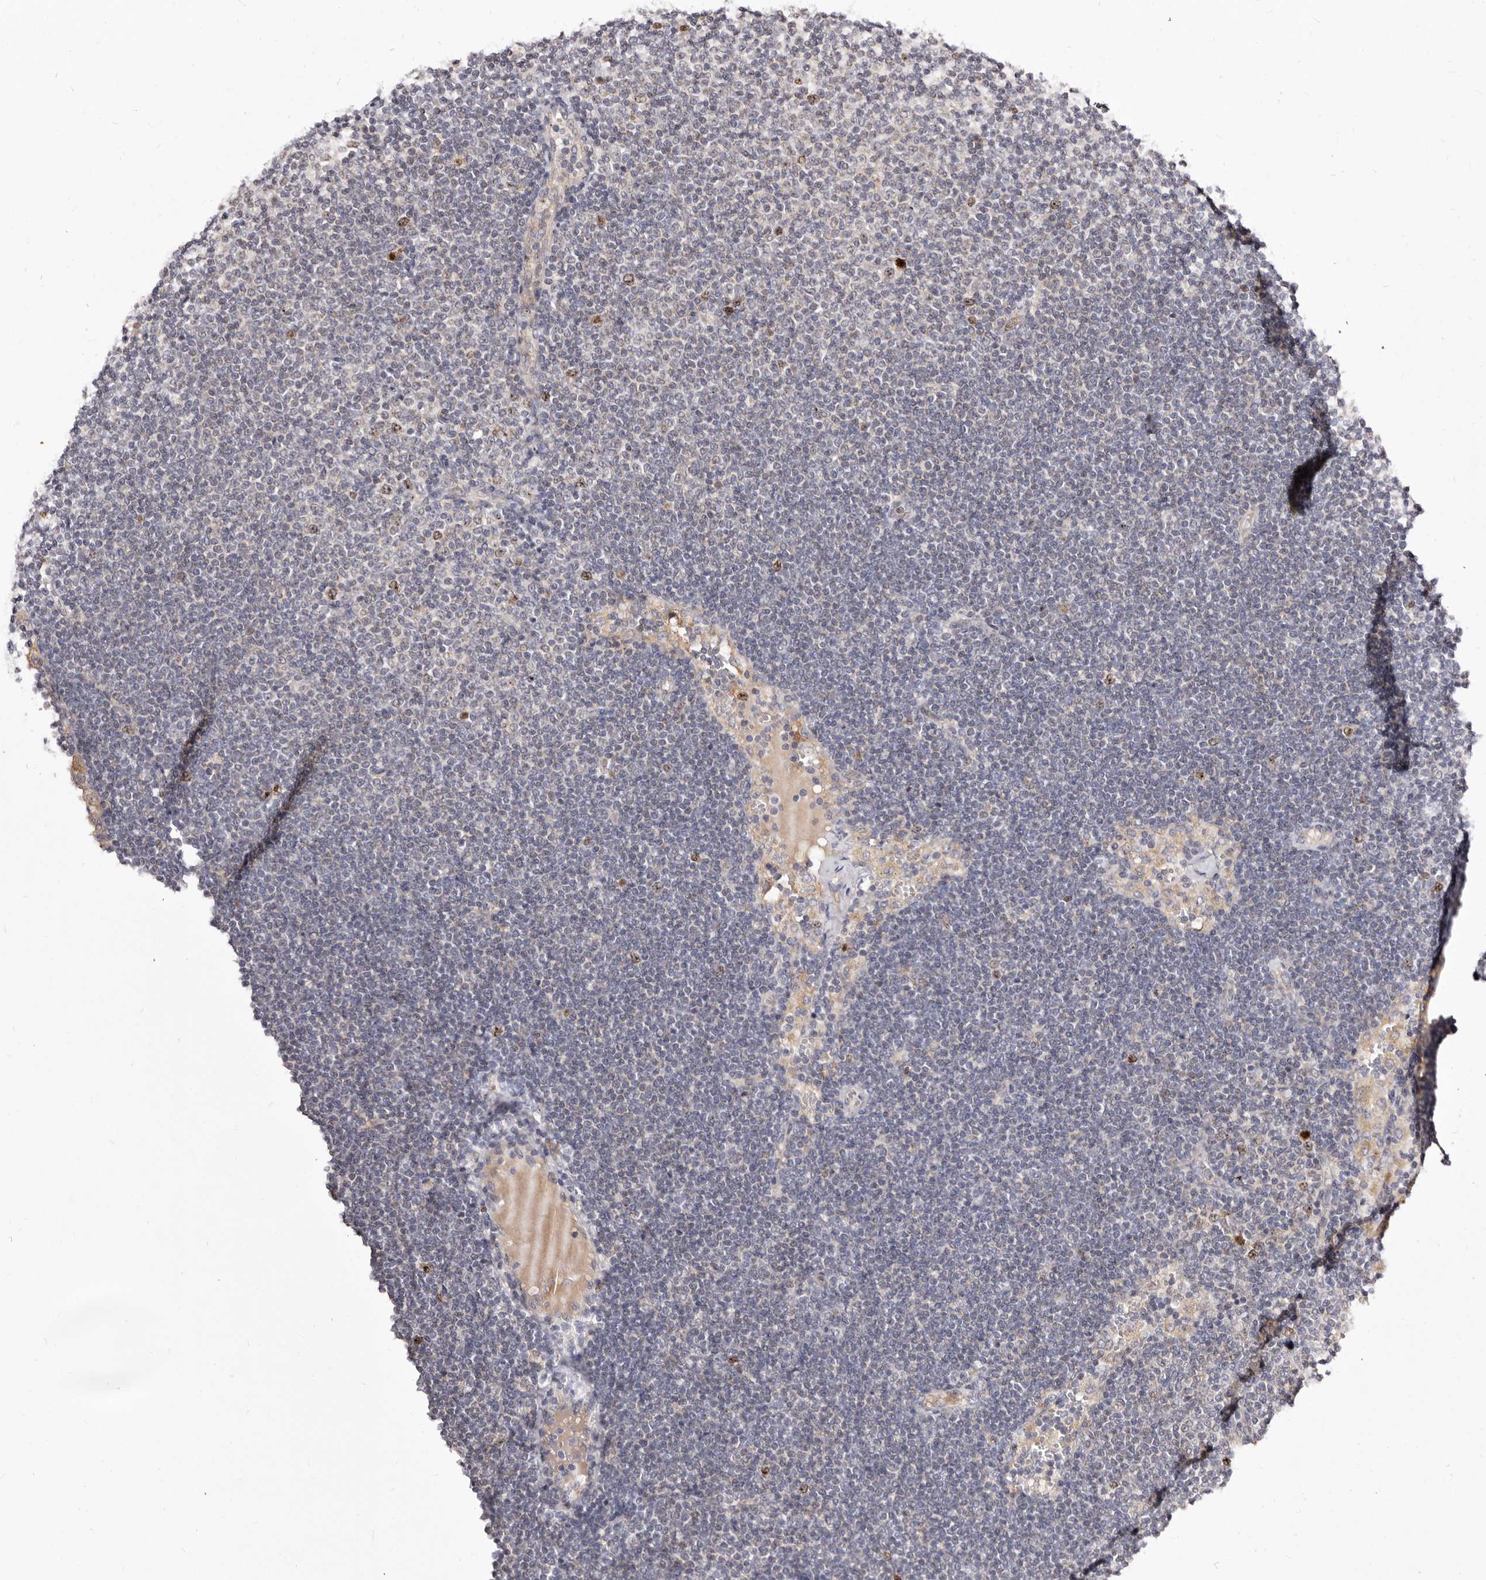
{"staining": {"intensity": "moderate", "quantity": "<25%", "location": "nuclear"}, "tissue": "lymphoma", "cell_type": "Tumor cells", "image_type": "cancer", "snomed": [{"axis": "morphology", "description": "Malignant lymphoma, non-Hodgkin's type, Low grade"}, {"axis": "topography", "description": "Lymph node"}], "caption": "Moderate nuclear staining is identified in about <25% of tumor cells in lymphoma.", "gene": "CDCA8", "patient": {"sex": "female", "age": 53}}